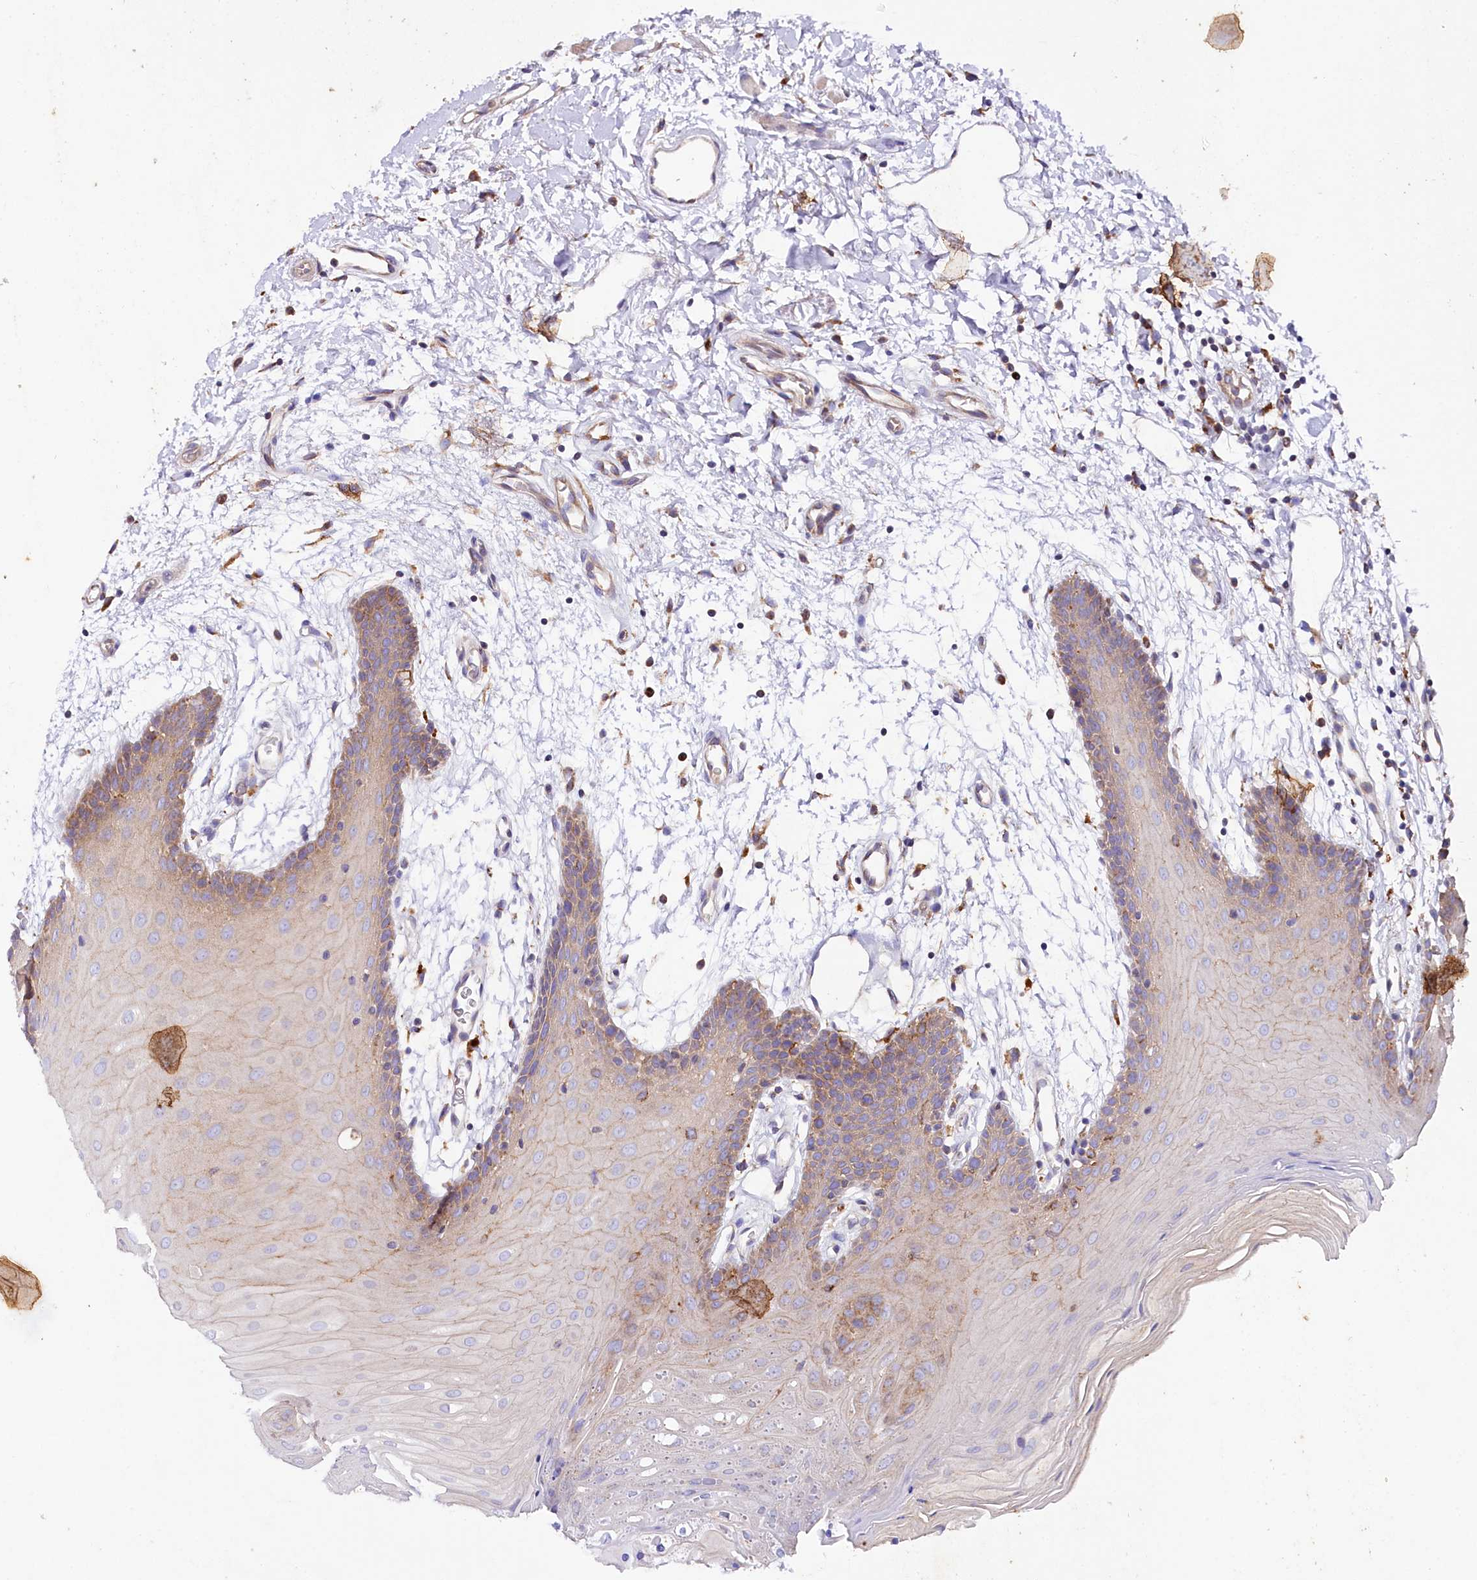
{"staining": {"intensity": "moderate", "quantity": "<25%", "location": "cytoplasmic/membranous"}, "tissue": "oral mucosa", "cell_type": "Squamous epithelial cells", "image_type": "normal", "snomed": [{"axis": "morphology", "description": "Normal tissue, NOS"}, {"axis": "topography", "description": "Skeletal muscle"}, {"axis": "topography", "description": "Oral tissue"}, {"axis": "topography", "description": "Salivary gland"}, {"axis": "topography", "description": "Peripheral nerve tissue"}], "caption": "Immunohistochemistry (IHC) micrograph of benign human oral mucosa stained for a protein (brown), which shows low levels of moderate cytoplasmic/membranous positivity in about <25% of squamous epithelial cells.", "gene": "SACM1L", "patient": {"sex": "male", "age": 54}}